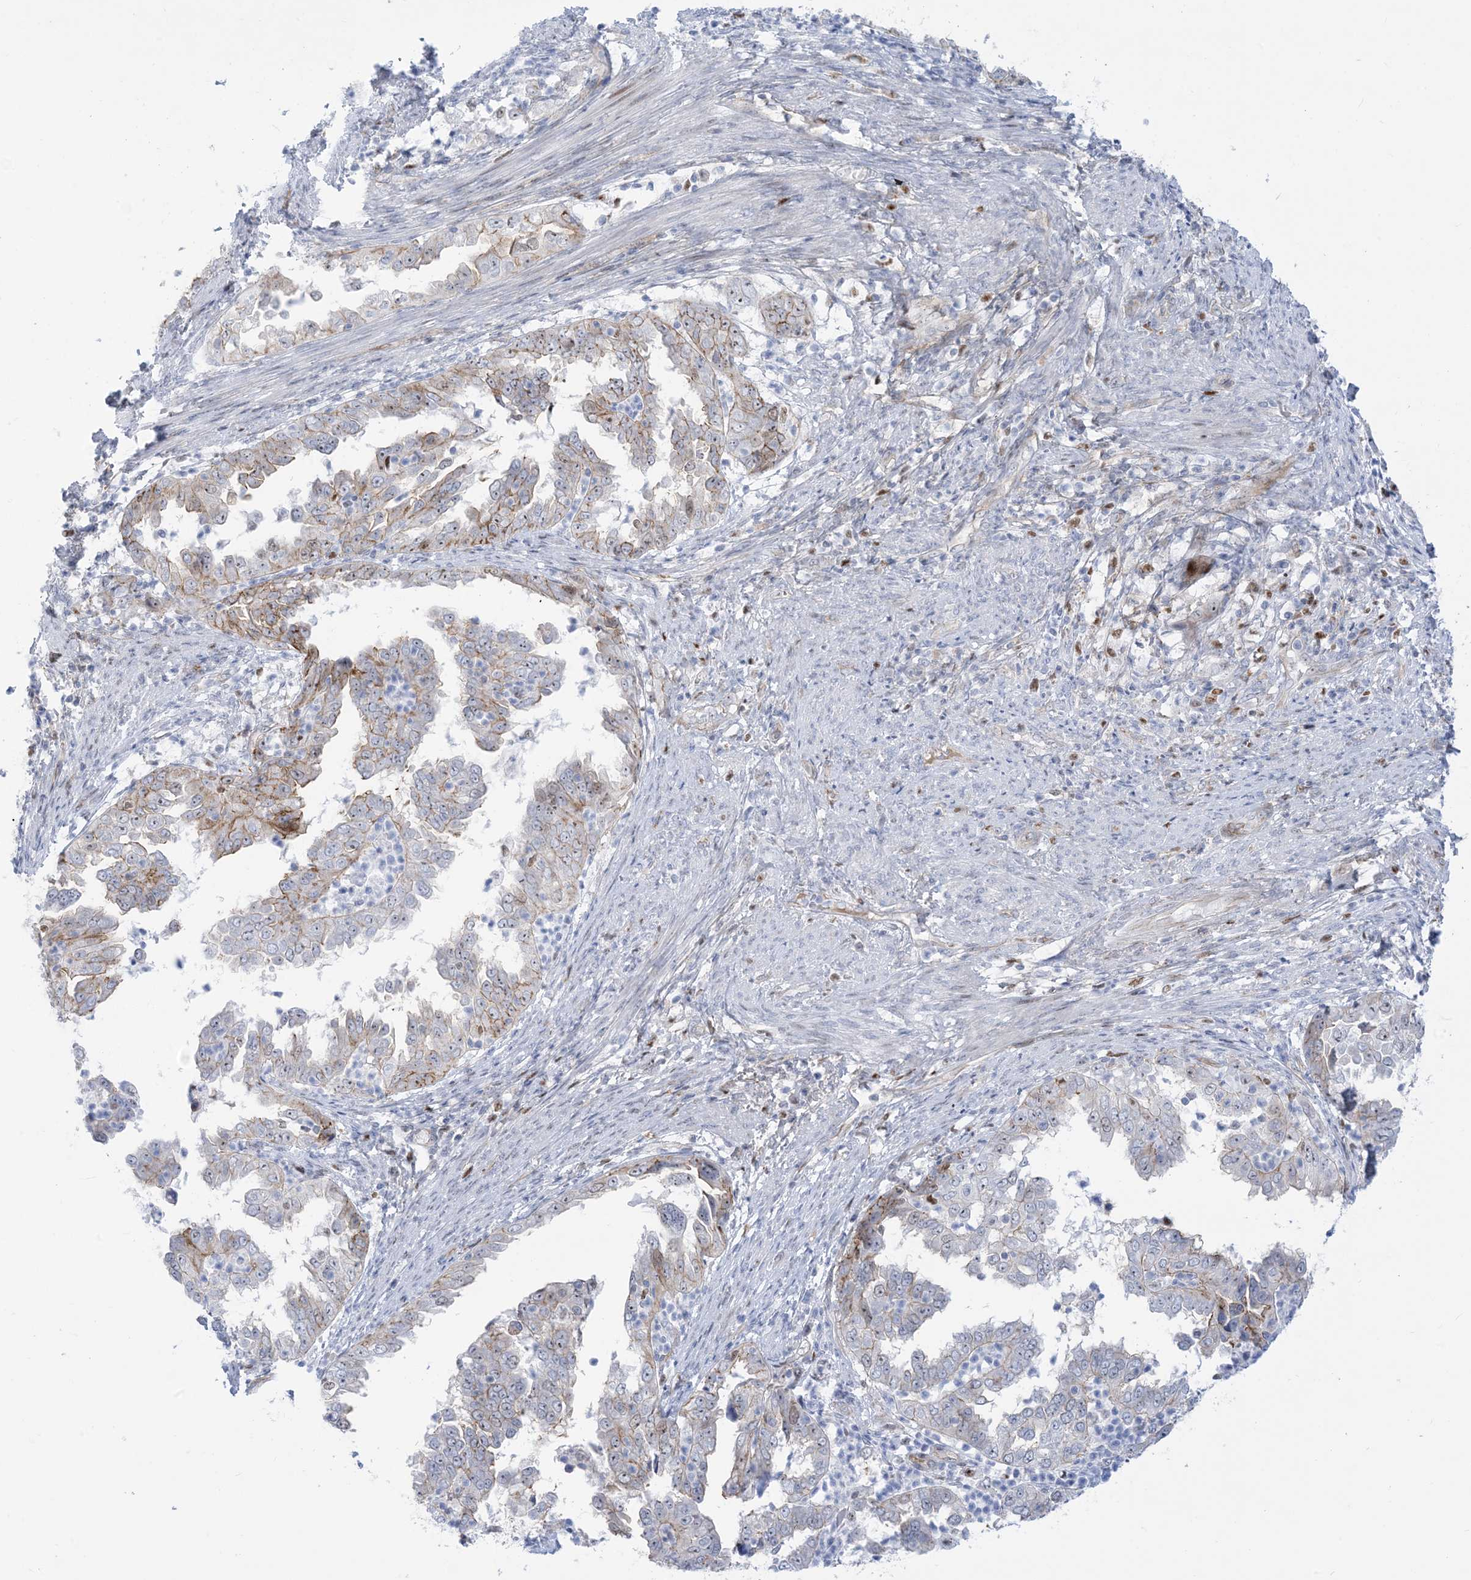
{"staining": {"intensity": "moderate", "quantity": "<25%", "location": "cytoplasmic/membranous"}, "tissue": "endometrial cancer", "cell_type": "Tumor cells", "image_type": "cancer", "snomed": [{"axis": "morphology", "description": "Adenocarcinoma, NOS"}, {"axis": "topography", "description": "Endometrium"}], "caption": "Moderate cytoplasmic/membranous expression is identified in about <25% of tumor cells in endometrial cancer (adenocarcinoma).", "gene": "MARS2", "patient": {"sex": "female", "age": 85}}